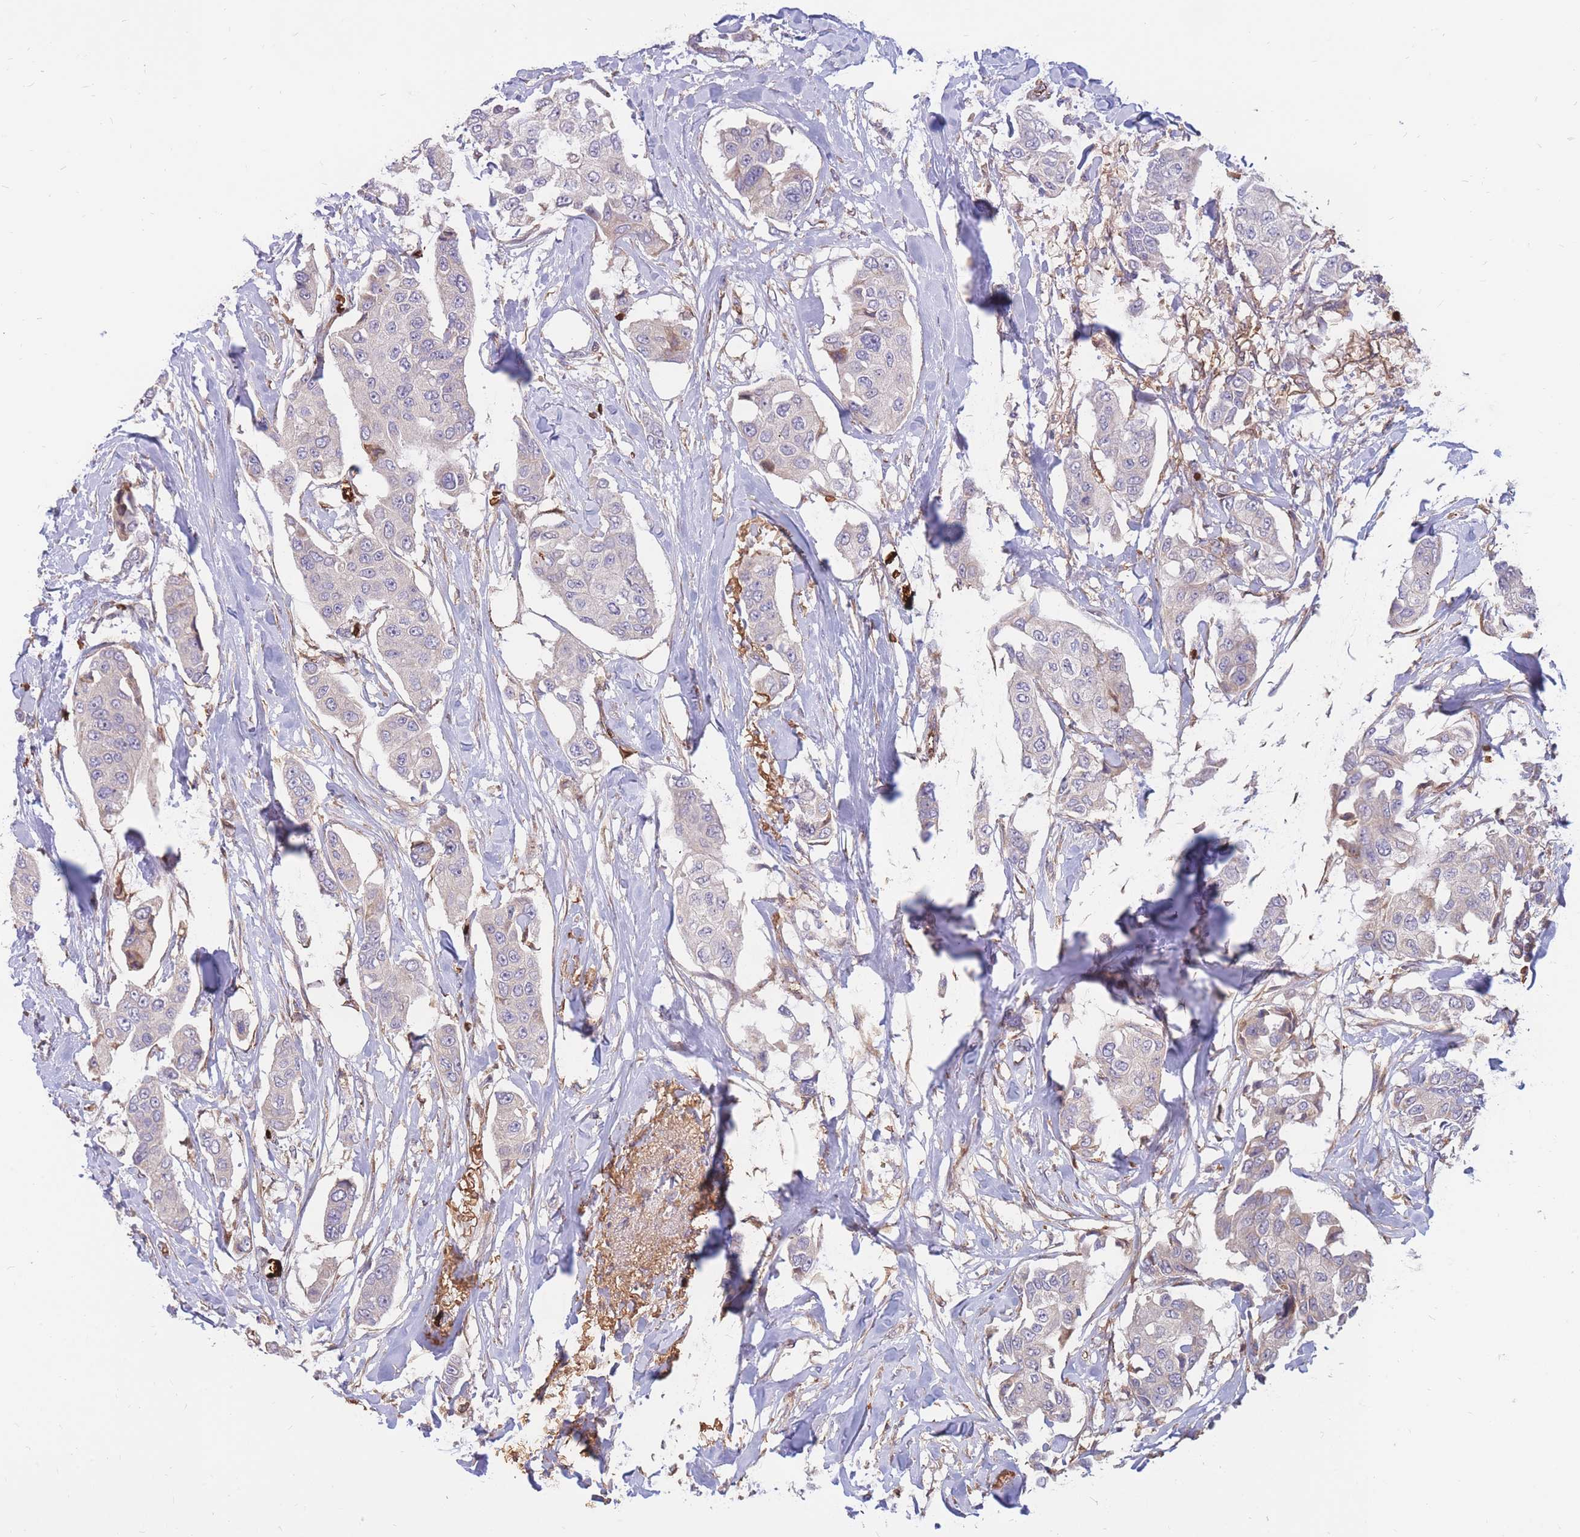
{"staining": {"intensity": "negative", "quantity": "none", "location": "none"}, "tissue": "breast cancer", "cell_type": "Tumor cells", "image_type": "cancer", "snomed": [{"axis": "morphology", "description": "Duct carcinoma"}, {"axis": "topography", "description": "Breast"}], "caption": "Tumor cells show no significant staining in breast intraductal carcinoma. Brightfield microscopy of immunohistochemistry stained with DAB (brown) and hematoxylin (blue), captured at high magnification.", "gene": "ATP10D", "patient": {"sex": "female", "age": 80}}